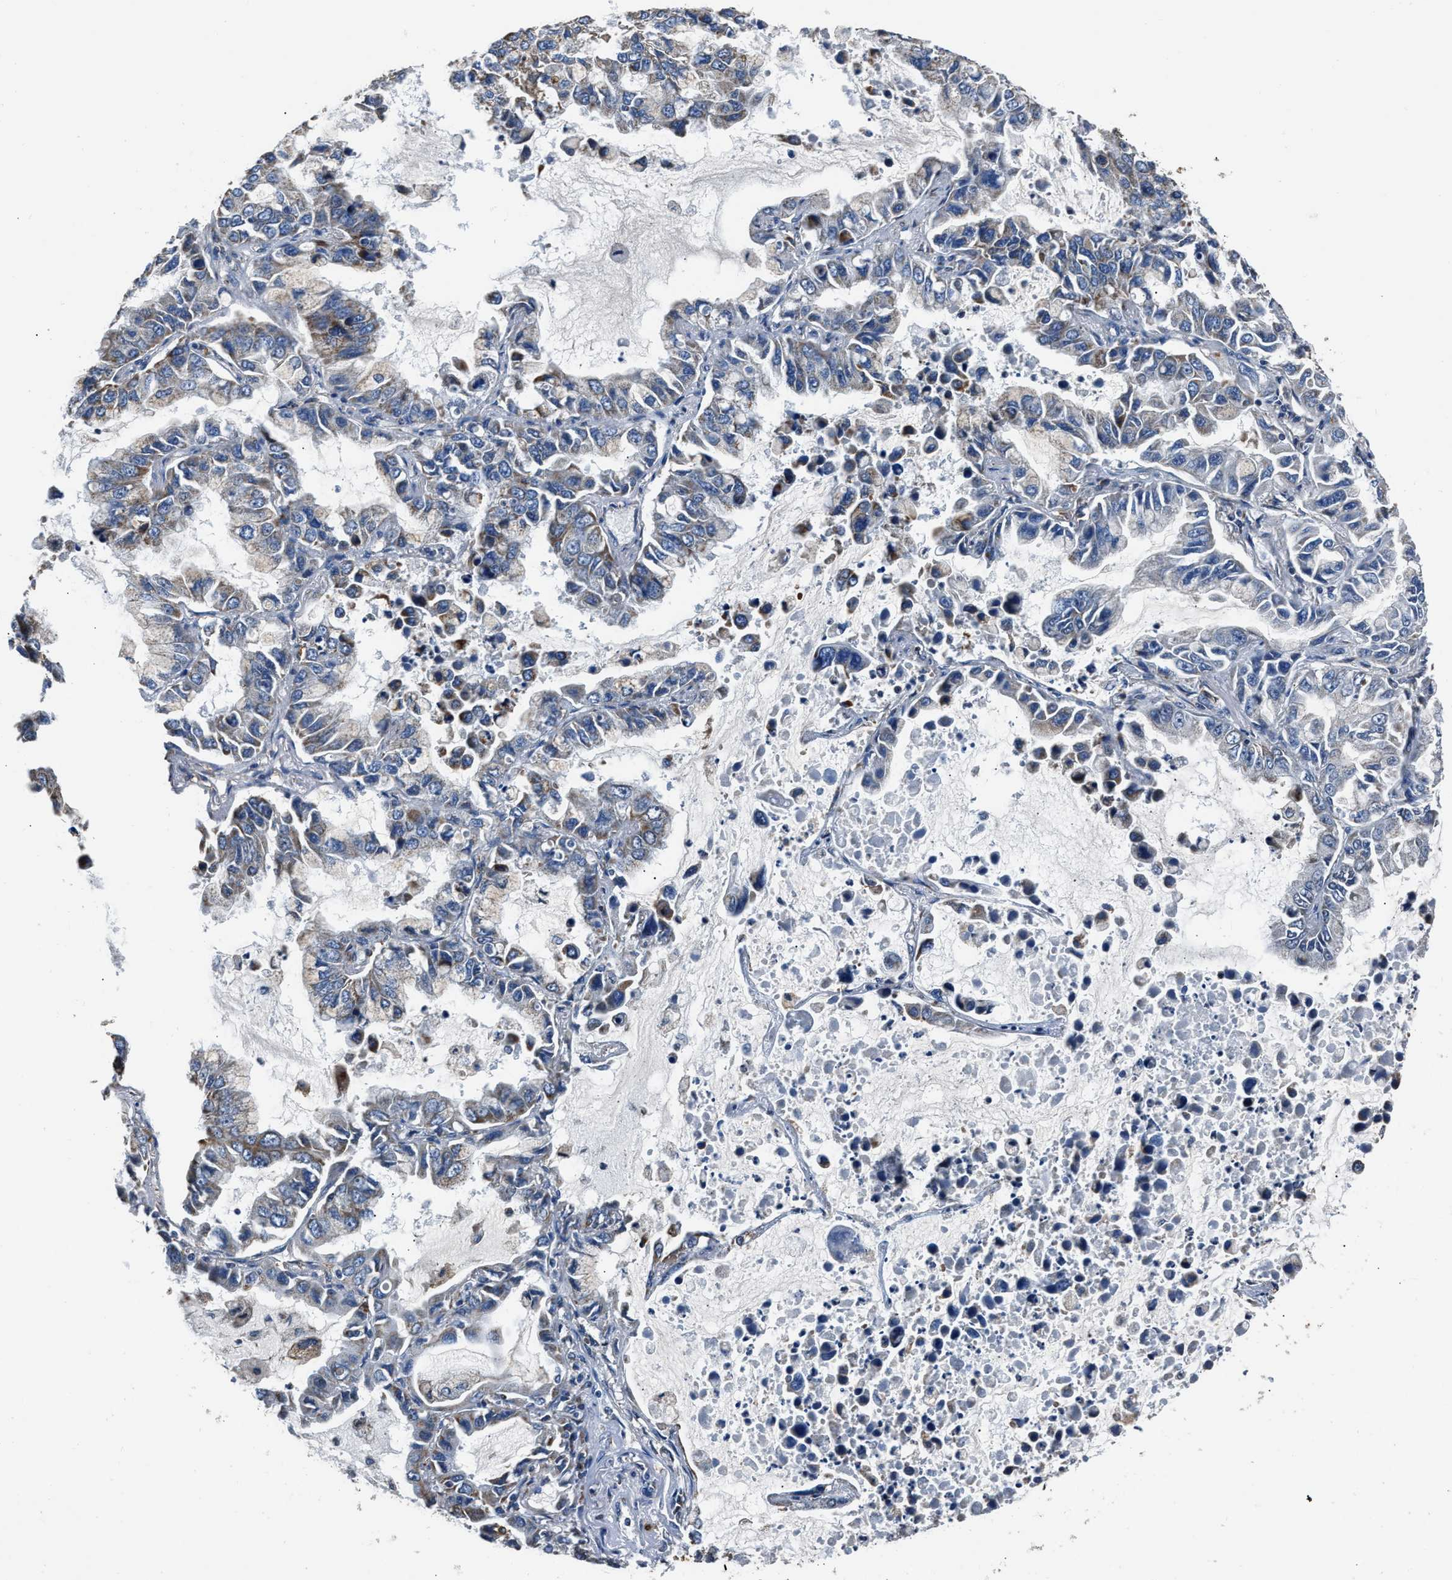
{"staining": {"intensity": "weak", "quantity": "<25%", "location": "cytoplasmic/membranous"}, "tissue": "lung cancer", "cell_type": "Tumor cells", "image_type": "cancer", "snomed": [{"axis": "morphology", "description": "Adenocarcinoma, NOS"}, {"axis": "topography", "description": "Lung"}], "caption": "DAB immunohistochemical staining of lung cancer shows no significant positivity in tumor cells. (Brightfield microscopy of DAB immunohistochemistry at high magnification).", "gene": "NSUN5", "patient": {"sex": "male", "age": 64}}